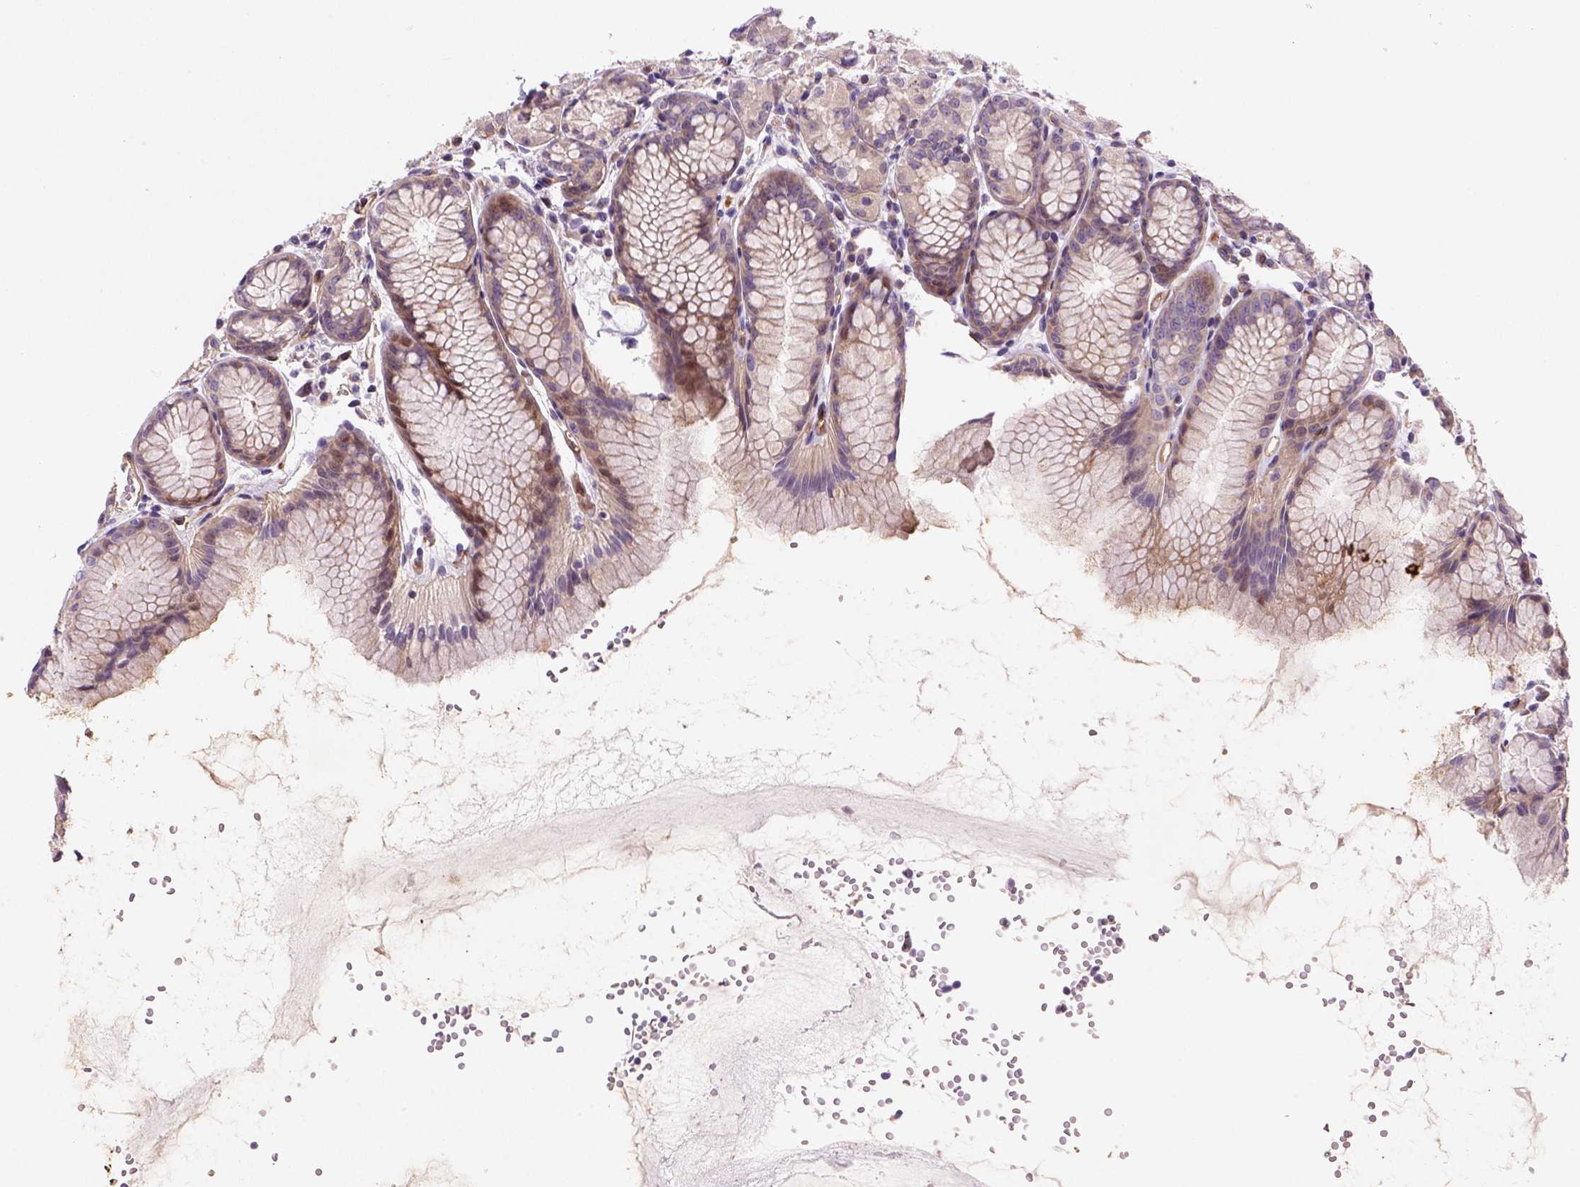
{"staining": {"intensity": "moderate", "quantity": ">75%", "location": "cytoplasmic/membranous,nuclear"}, "tissue": "stomach", "cell_type": "Glandular cells", "image_type": "normal", "snomed": [{"axis": "morphology", "description": "Normal tissue, NOS"}, {"axis": "topography", "description": "Stomach, upper"}], "caption": "Glandular cells display medium levels of moderate cytoplasmic/membranous,nuclear staining in about >75% of cells in benign human stomach.", "gene": "VSTM5", "patient": {"sex": "male", "age": 47}}